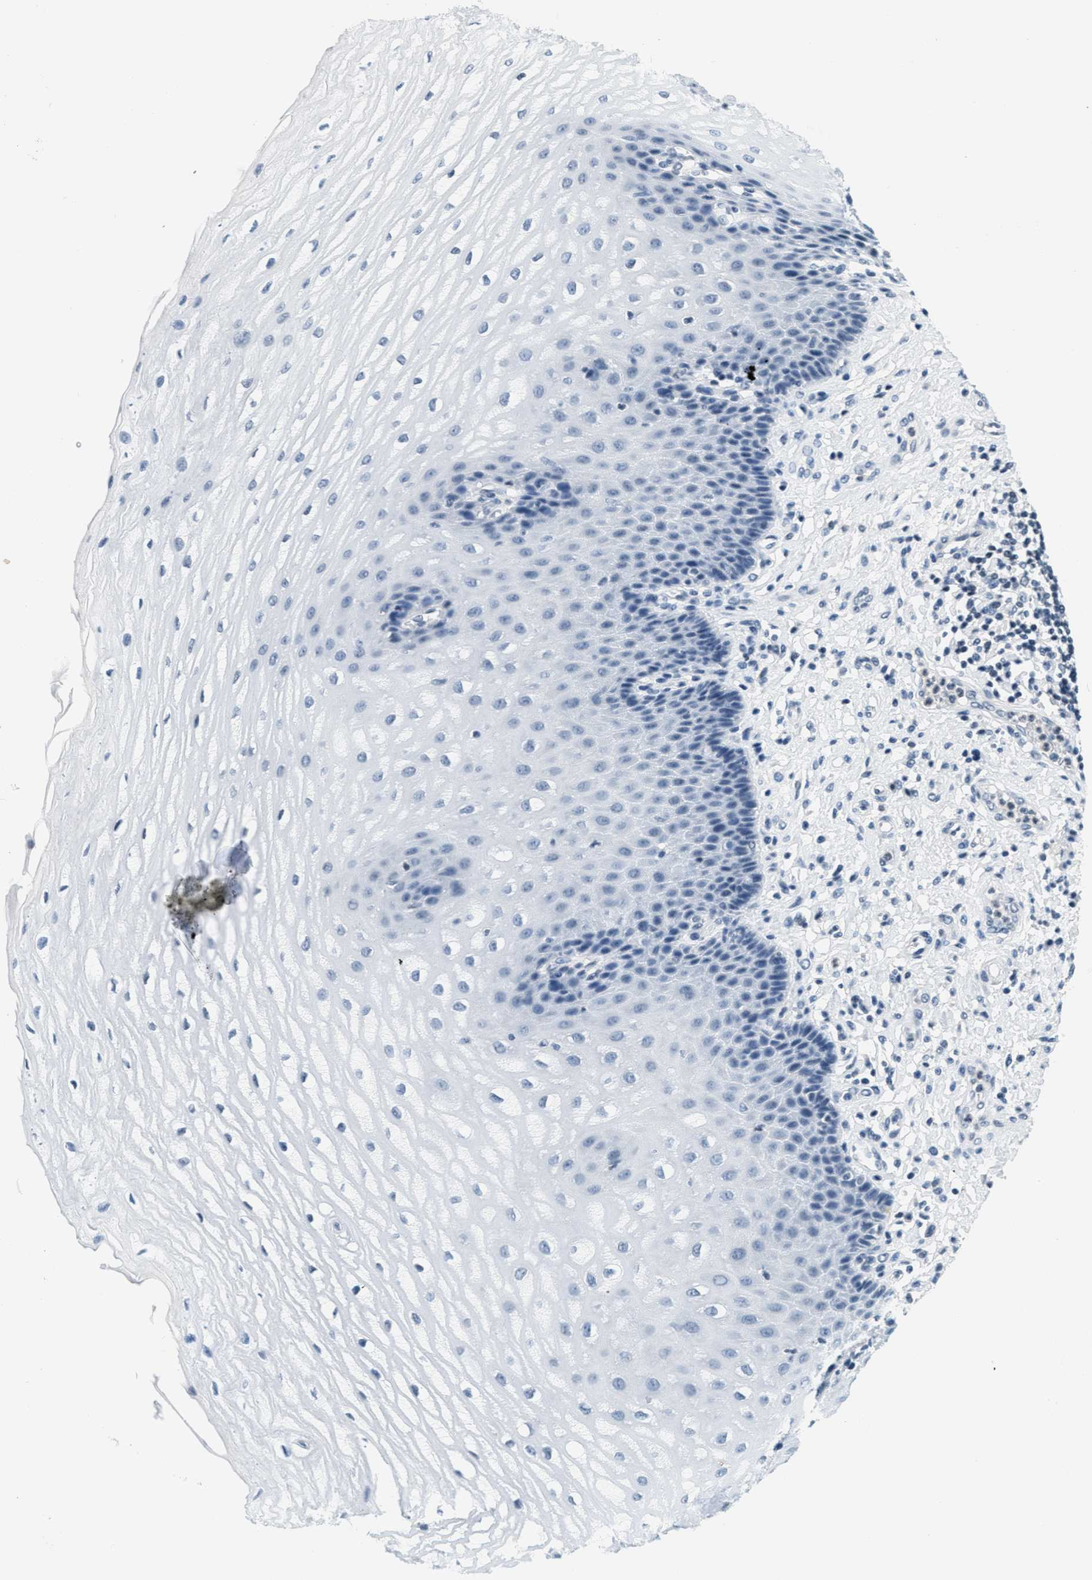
{"staining": {"intensity": "negative", "quantity": "none", "location": "none"}, "tissue": "esophagus", "cell_type": "Squamous epithelial cells", "image_type": "normal", "snomed": [{"axis": "morphology", "description": "Normal tissue, NOS"}, {"axis": "topography", "description": "Esophagus"}], "caption": "DAB immunohistochemical staining of unremarkable esophagus demonstrates no significant expression in squamous epithelial cells. (Stains: DAB immunohistochemistry with hematoxylin counter stain, Microscopy: brightfield microscopy at high magnification).", "gene": "CA4", "patient": {"sex": "male", "age": 54}}